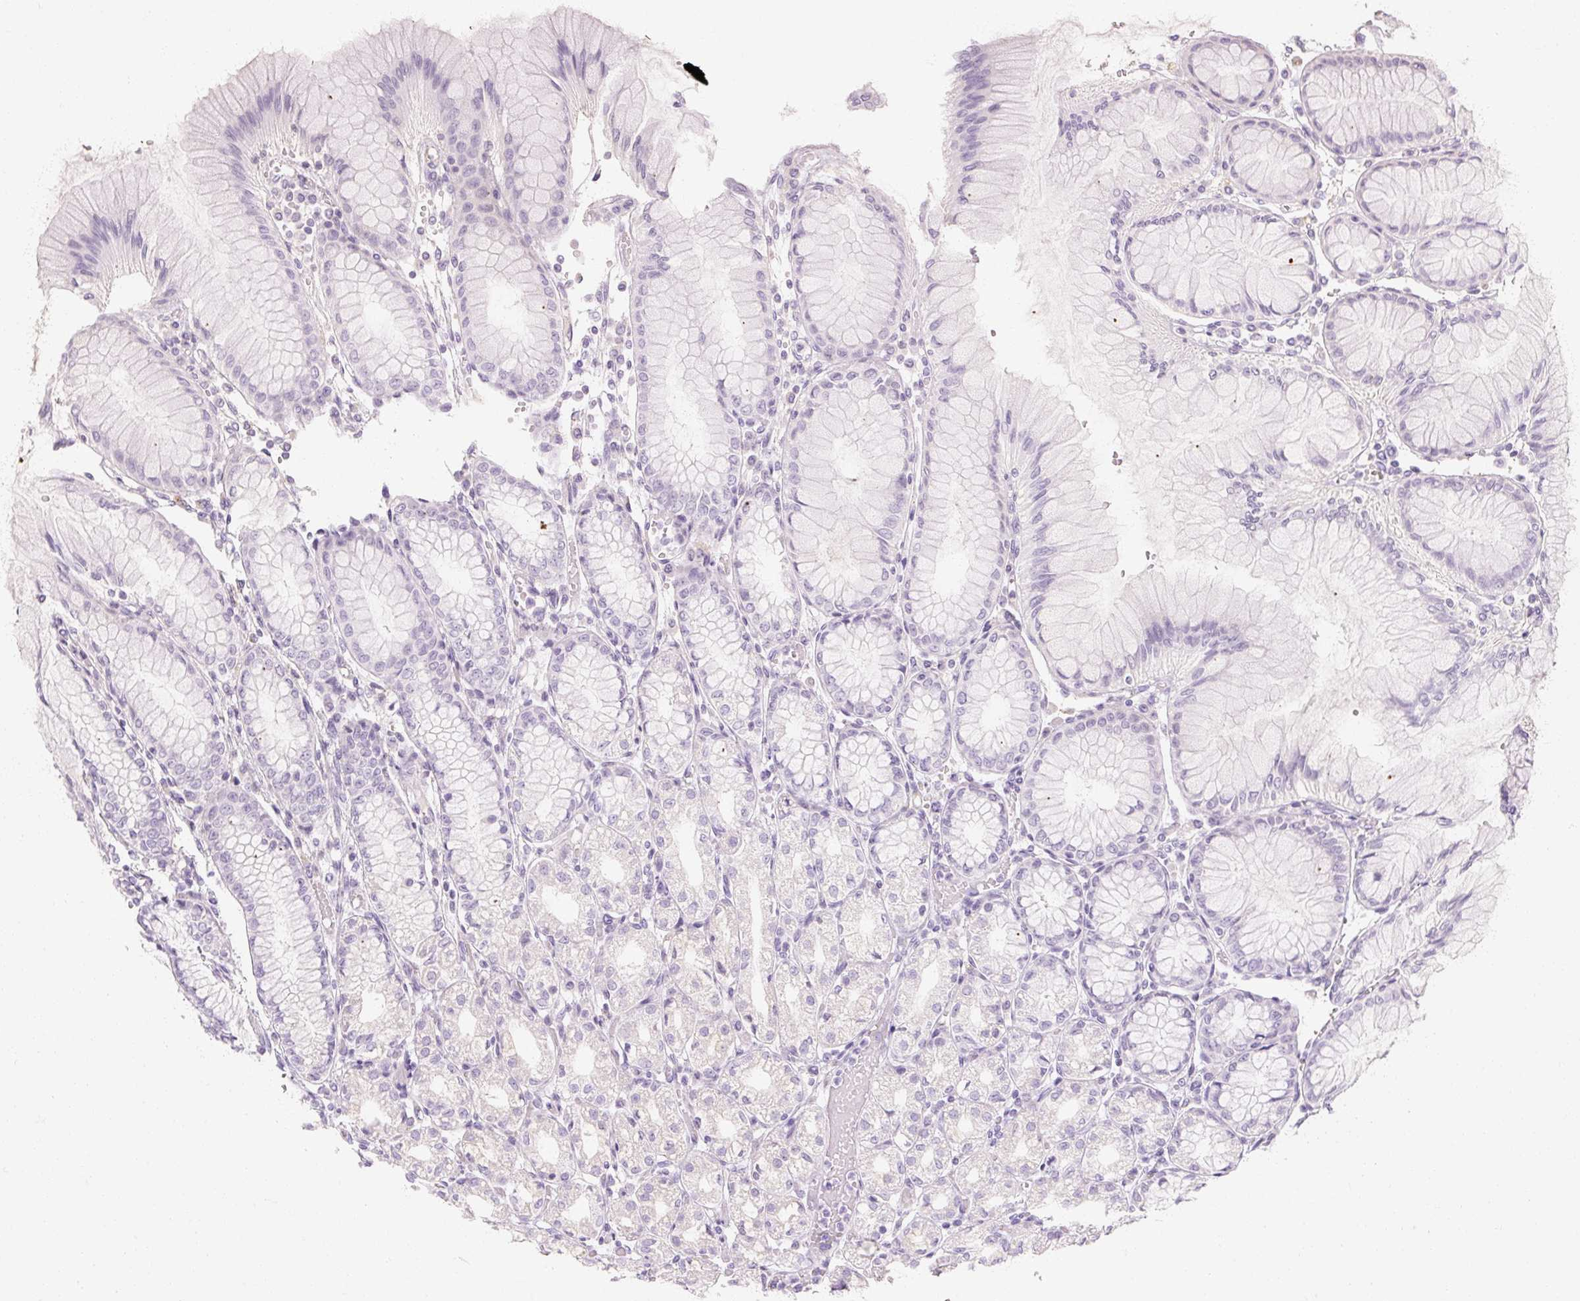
{"staining": {"intensity": "negative", "quantity": "none", "location": "none"}, "tissue": "stomach", "cell_type": "Glandular cells", "image_type": "normal", "snomed": [{"axis": "morphology", "description": "Normal tissue, NOS"}, {"axis": "topography", "description": "Stomach"}], "caption": "Immunohistochemical staining of benign human stomach shows no significant positivity in glandular cells. (DAB (3,3'-diaminobenzidine) IHC with hematoxylin counter stain).", "gene": "NFE2L3", "patient": {"sex": "female", "age": 57}}